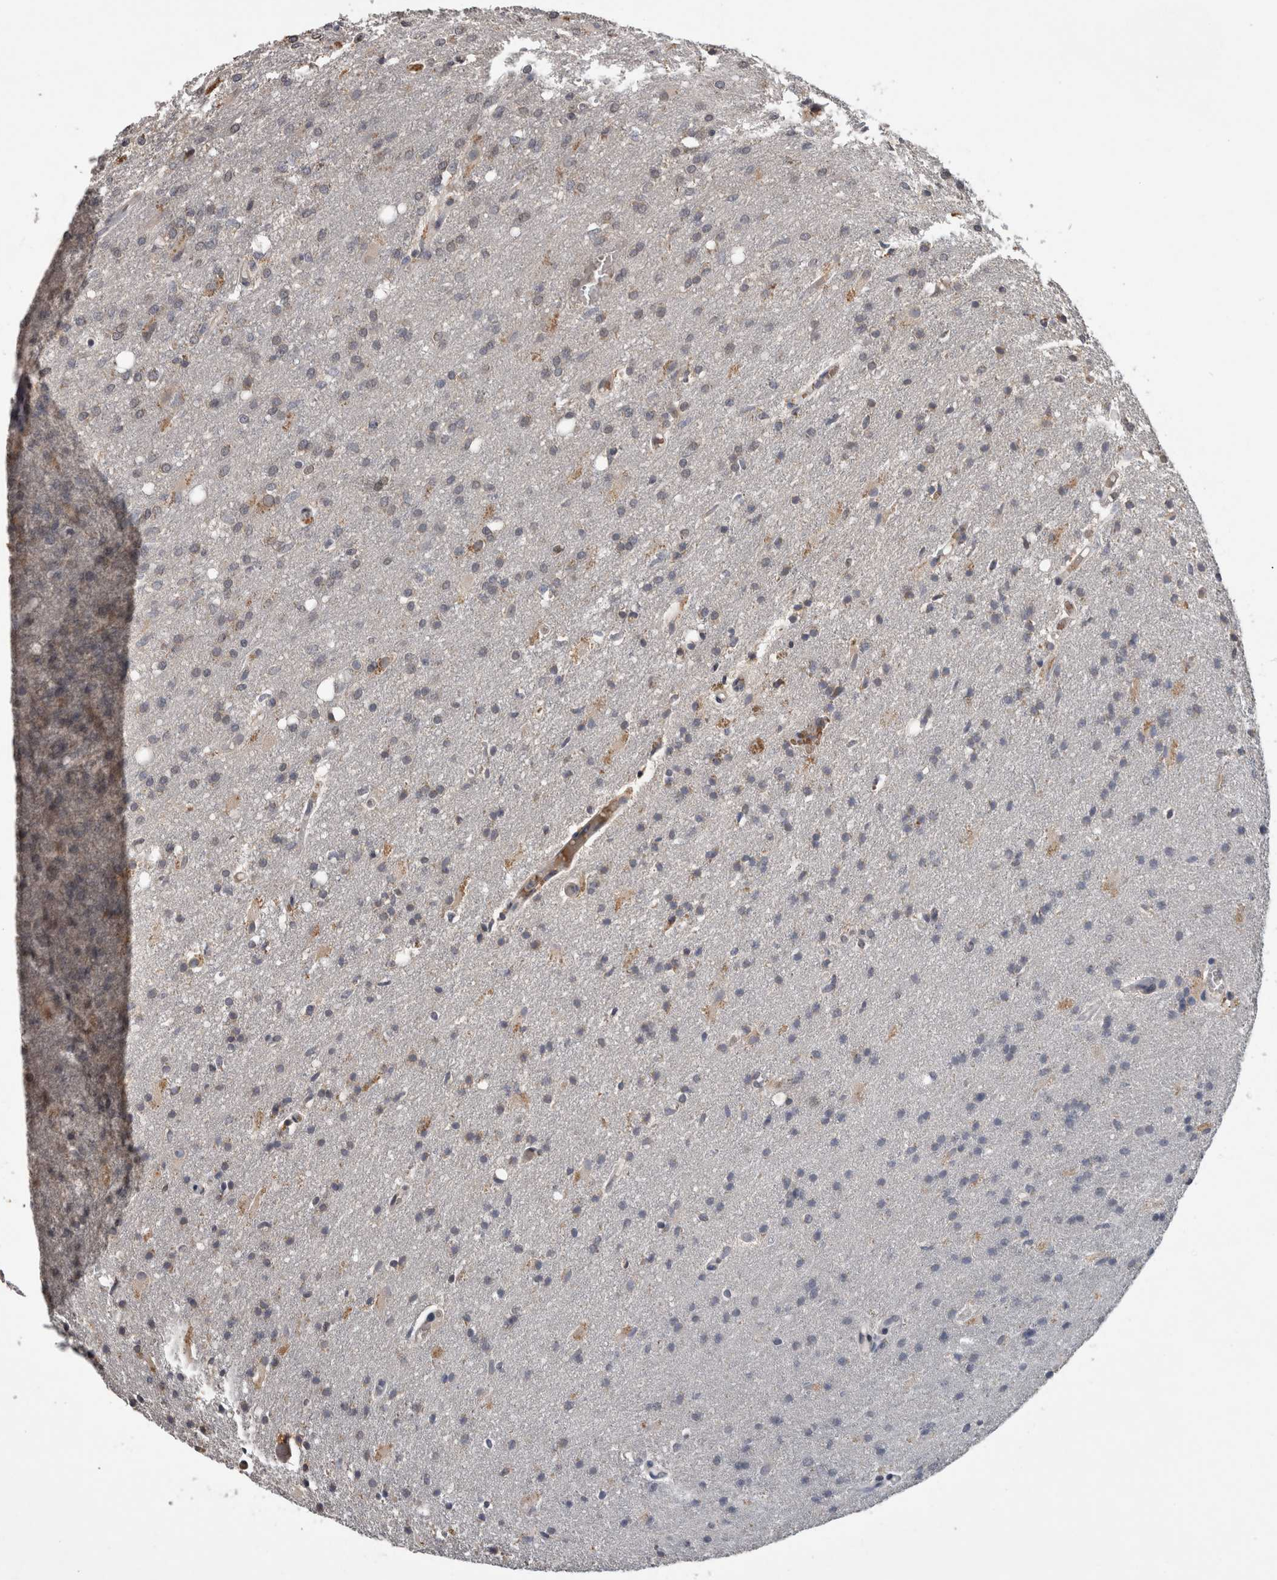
{"staining": {"intensity": "negative", "quantity": "none", "location": "none"}, "tissue": "glioma", "cell_type": "Tumor cells", "image_type": "cancer", "snomed": [{"axis": "morphology", "description": "Normal tissue, NOS"}, {"axis": "morphology", "description": "Glioma, malignant, High grade"}, {"axis": "topography", "description": "Cerebral cortex"}], "caption": "IHC image of neoplastic tissue: glioma stained with DAB (3,3'-diaminobenzidine) demonstrates no significant protein expression in tumor cells. (Stains: DAB (3,3'-diaminobenzidine) immunohistochemistry (IHC) with hematoxylin counter stain, Microscopy: brightfield microscopy at high magnification).", "gene": "ADGRL3", "patient": {"sex": "male", "age": 77}}